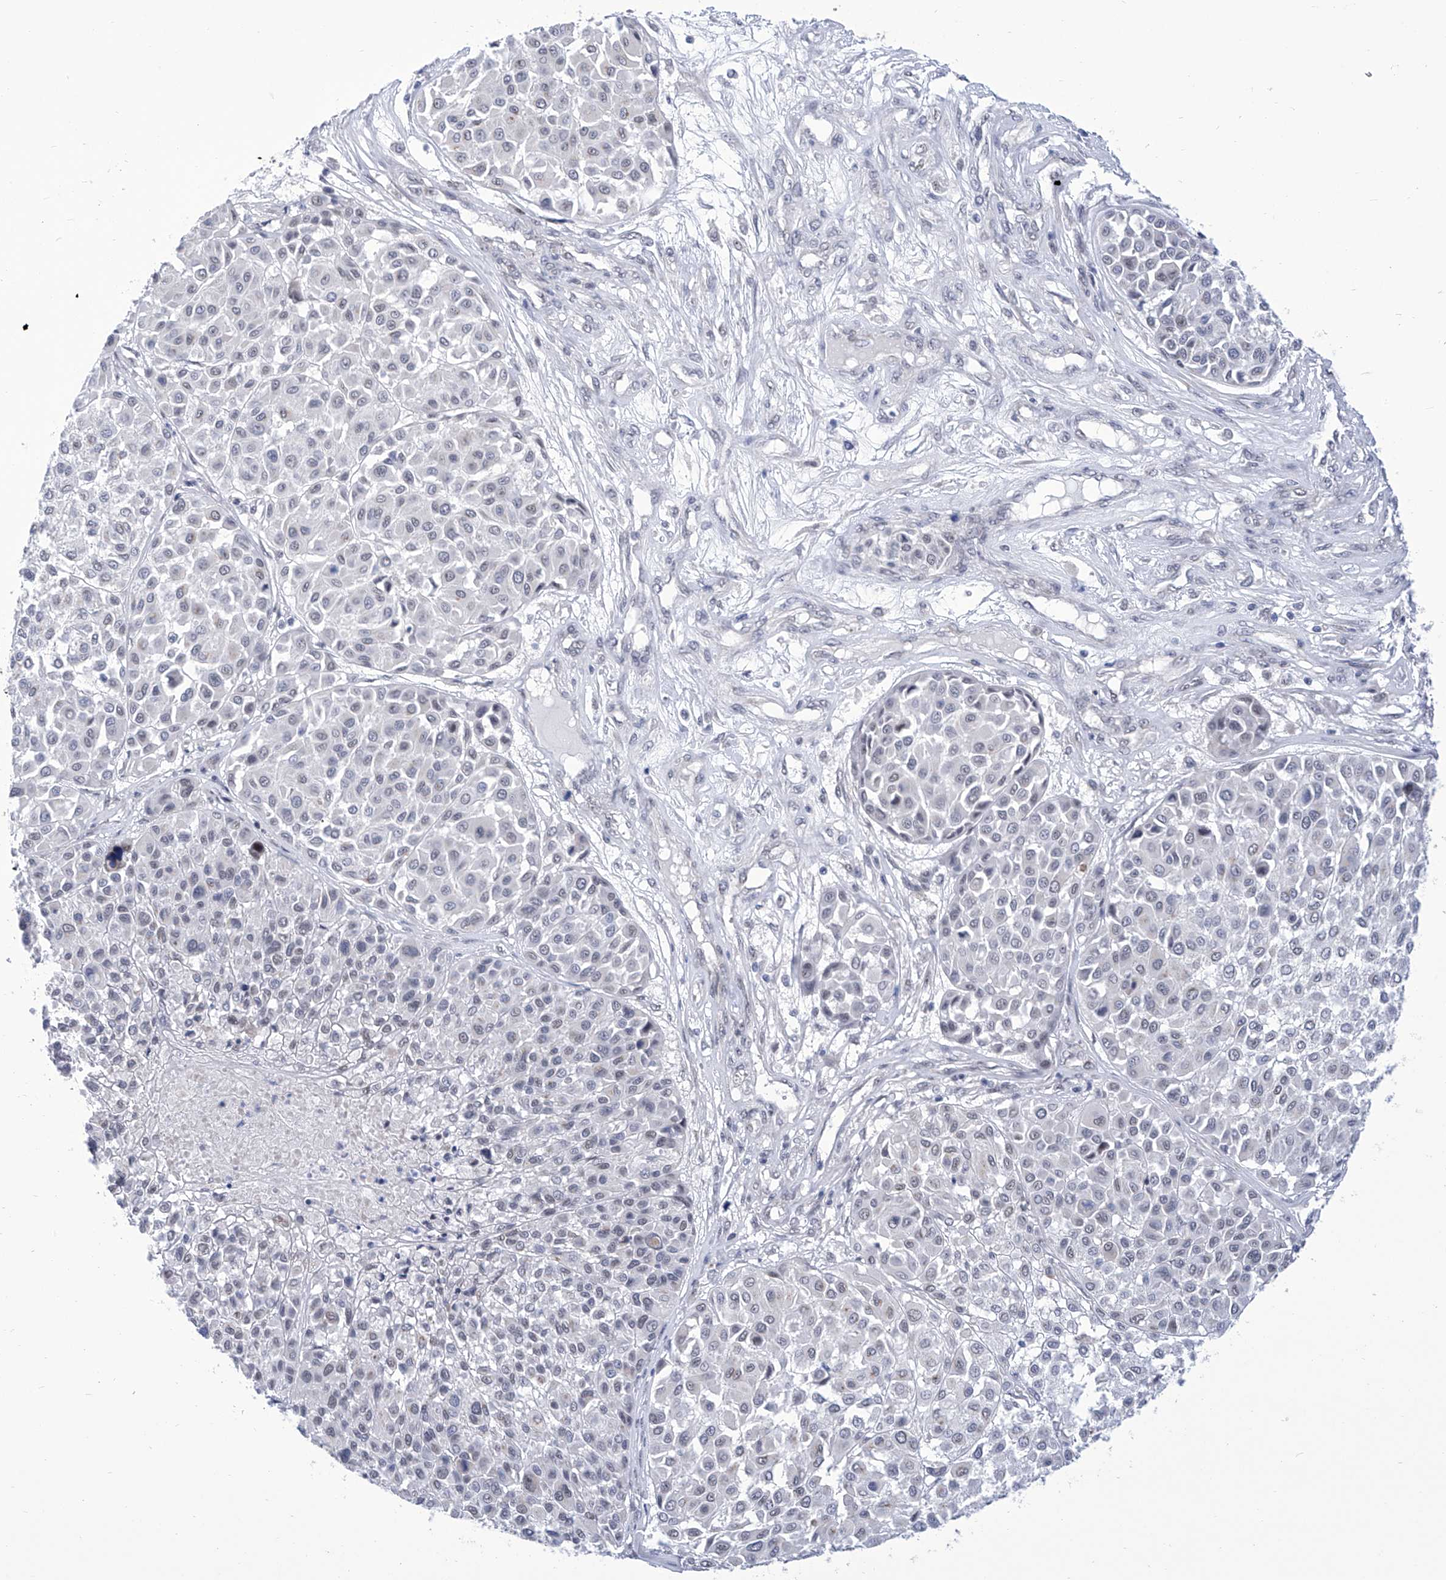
{"staining": {"intensity": "negative", "quantity": "none", "location": "none"}, "tissue": "melanoma", "cell_type": "Tumor cells", "image_type": "cancer", "snomed": [{"axis": "morphology", "description": "Malignant melanoma, Metastatic site"}, {"axis": "topography", "description": "Soft tissue"}], "caption": "Immunohistochemistry (IHC) of human malignant melanoma (metastatic site) reveals no expression in tumor cells. (Immunohistochemistry (IHC), brightfield microscopy, high magnification).", "gene": "SART1", "patient": {"sex": "male", "age": 41}}